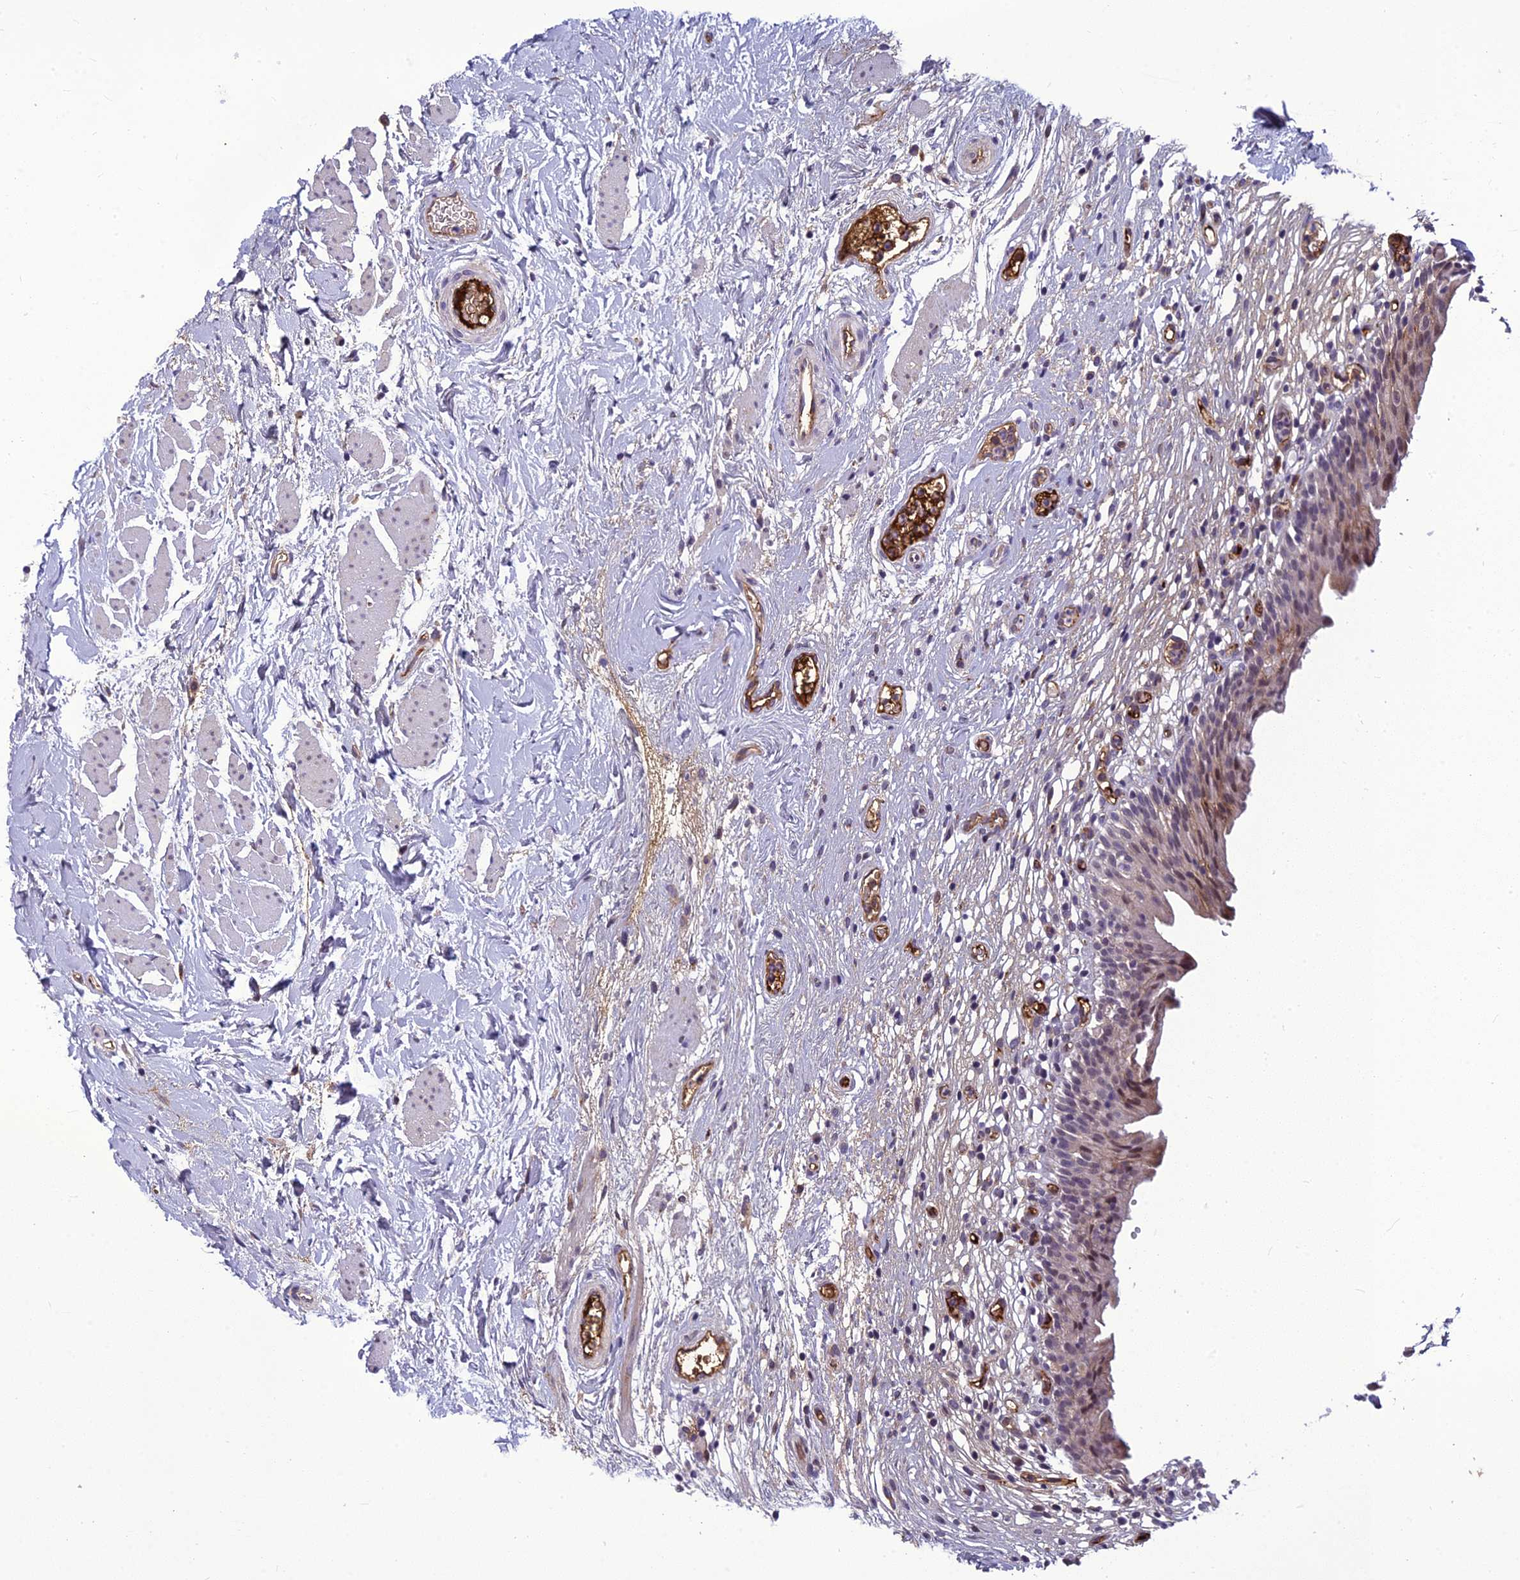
{"staining": {"intensity": "moderate", "quantity": "25%-75%", "location": "cytoplasmic/membranous"}, "tissue": "urinary bladder", "cell_type": "Urothelial cells", "image_type": "normal", "snomed": [{"axis": "morphology", "description": "Normal tissue, NOS"}, {"axis": "morphology", "description": "Inflammation, NOS"}, {"axis": "topography", "description": "Urinary bladder"}], "caption": "Immunohistochemistry of benign urinary bladder displays medium levels of moderate cytoplasmic/membranous expression in approximately 25%-75% of urothelial cells.", "gene": "CLEC11A", "patient": {"sex": "male", "age": 63}}